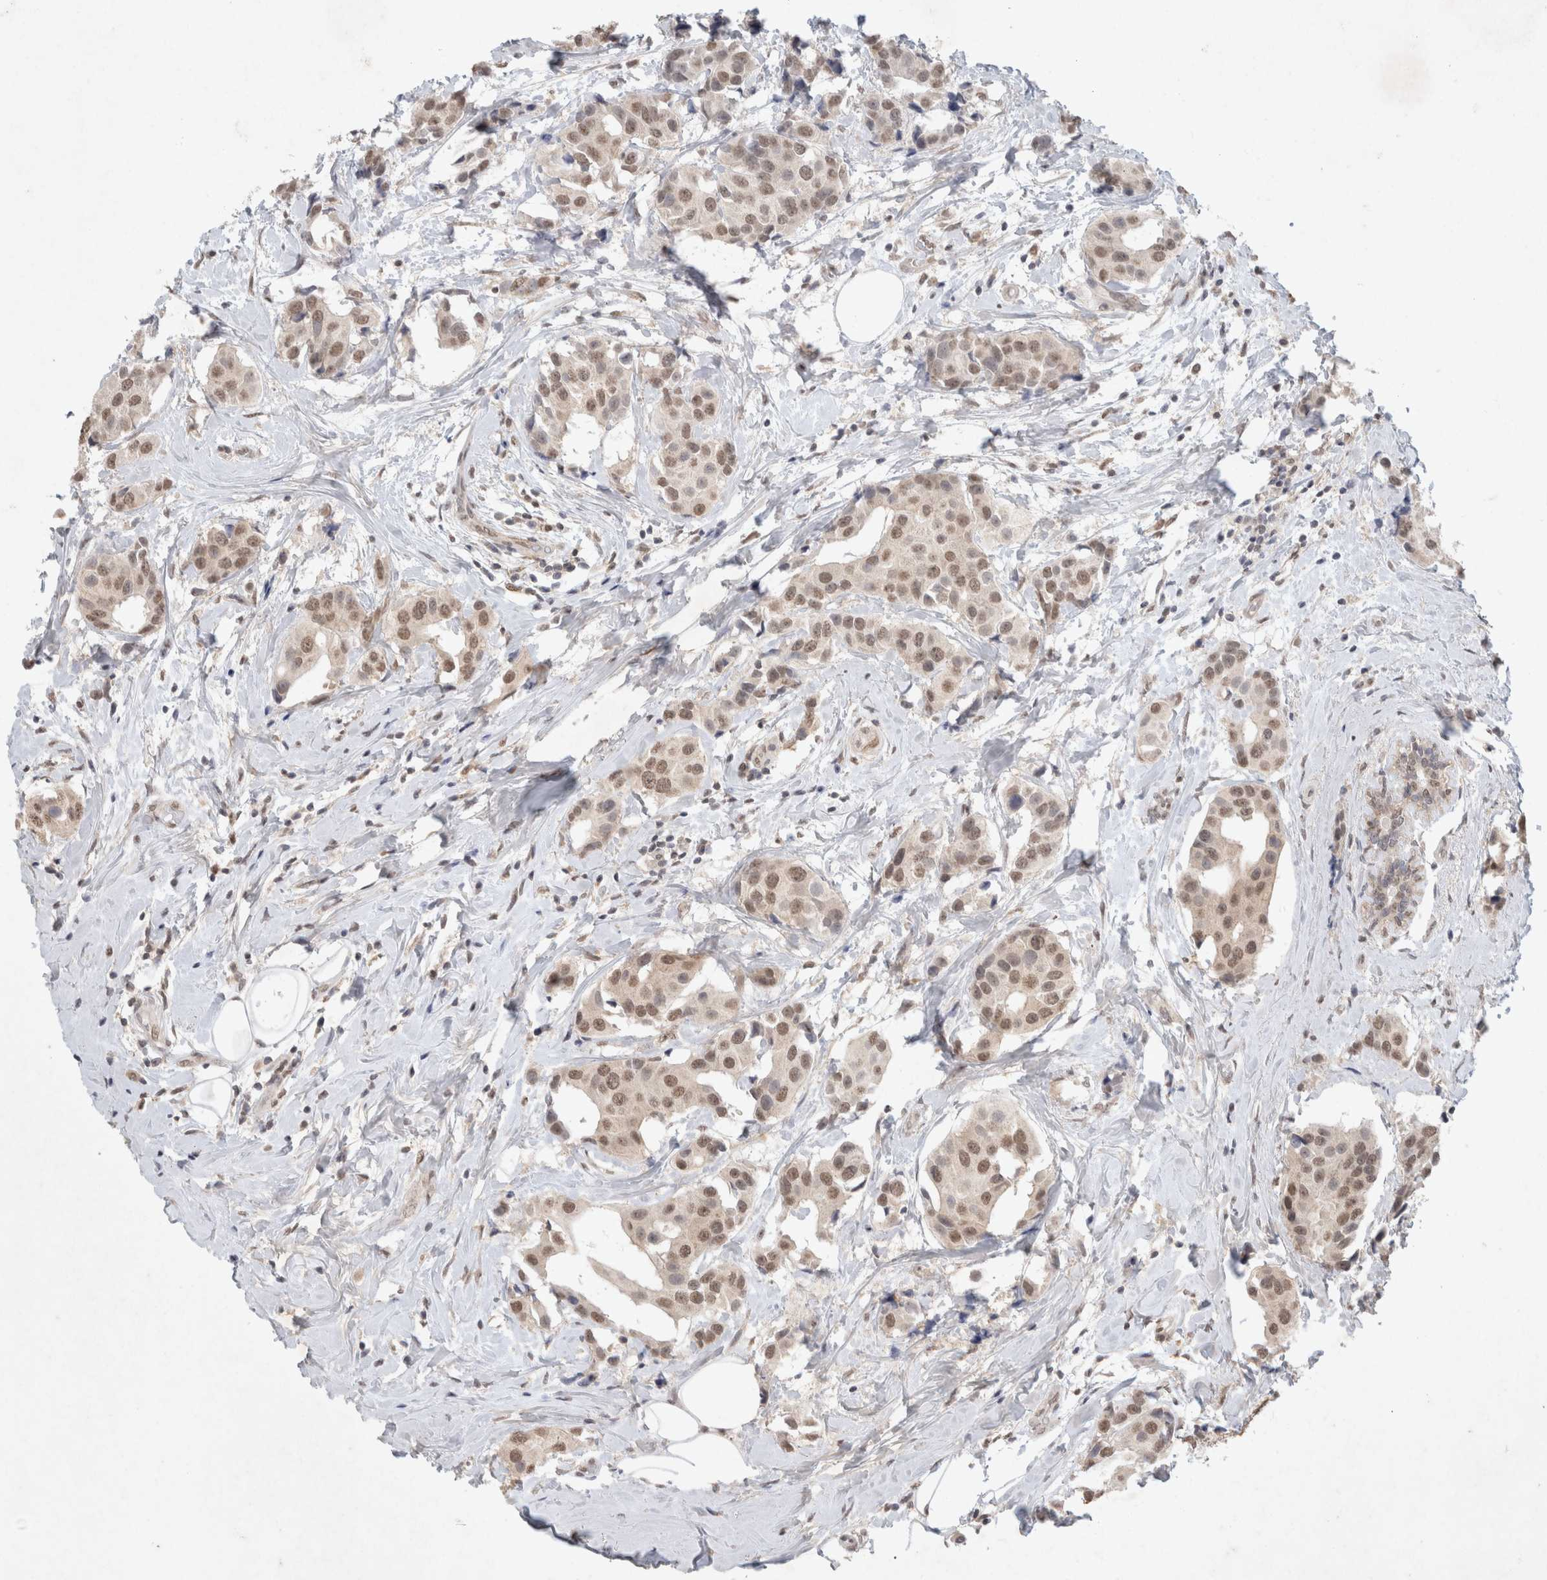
{"staining": {"intensity": "moderate", "quantity": ">75%", "location": "nuclear"}, "tissue": "breast cancer", "cell_type": "Tumor cells", "image_type": "cancer", "snomed": [{"axis": "morphology", "description": "Normal tissue, NOS"}, {"axis": "morphology", "description": "Duct carcinoma"}, {"axis": "topography", "description": "Breast"}], "caption": "High-power microscopy captured an IHC micrograph of intraductal carcinoma (breast), revealing moderate nuclear staining in approximately >75% of tumor cells.", "gene": "FBXO42", "patient": {"sex": "female", "age": 39}}